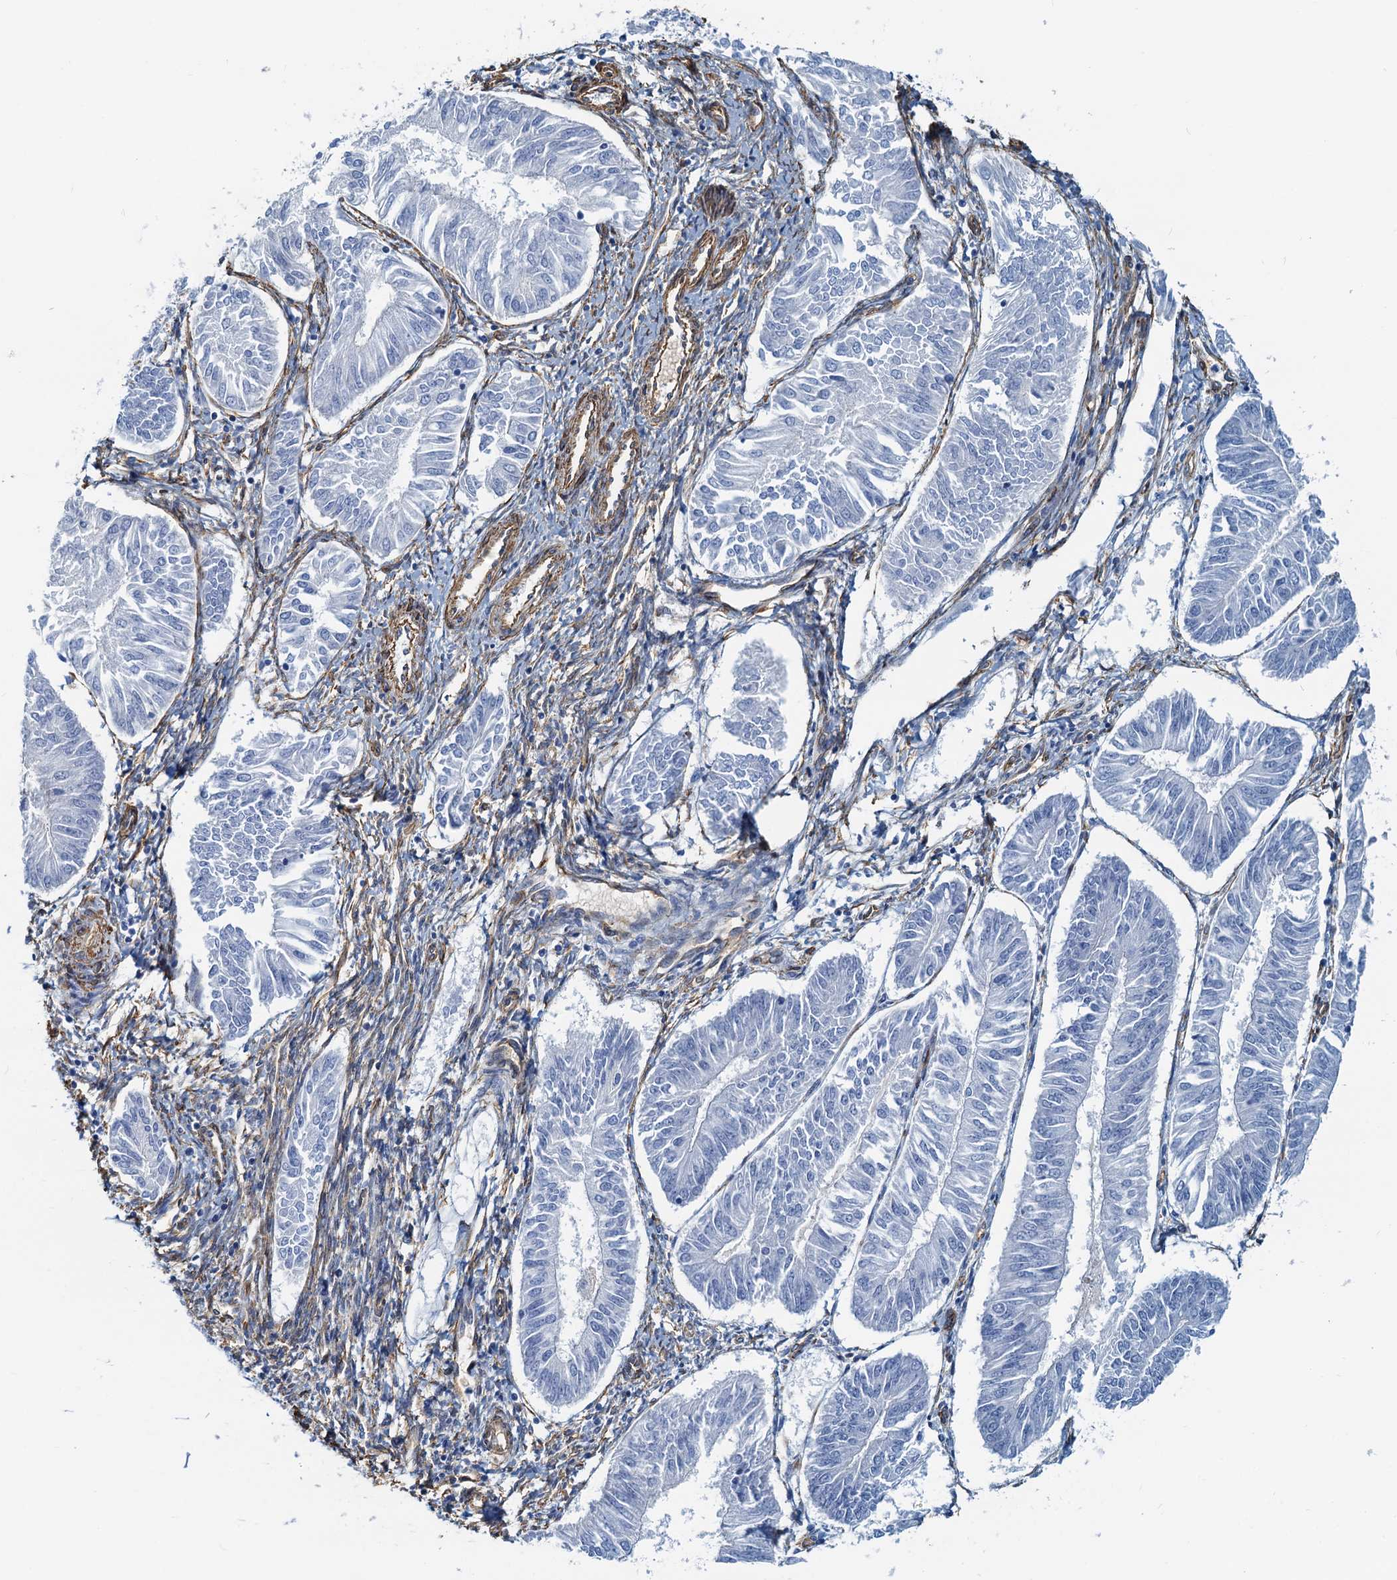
{"staining": {"intensity": "negative", "quantity": "none", "location": "none"}, "tissue": "endometrial cancer", "cell_type": "Tumor cells", "image_type": "cancer", "snomed": [{"axis": "morphology", "description": "Adenocarcinoma, NOS"}, {"axis": "topography", "description": "Endometrium"}], "caption": "High power microscopy micrograph of an immunohistochemistry histopathology image of endometrial cancer (adenocarcinoma), revealing no significant expression in tumor cells.", "gene": "DGKG", "patient": {"sex": "female", "age": 58}}